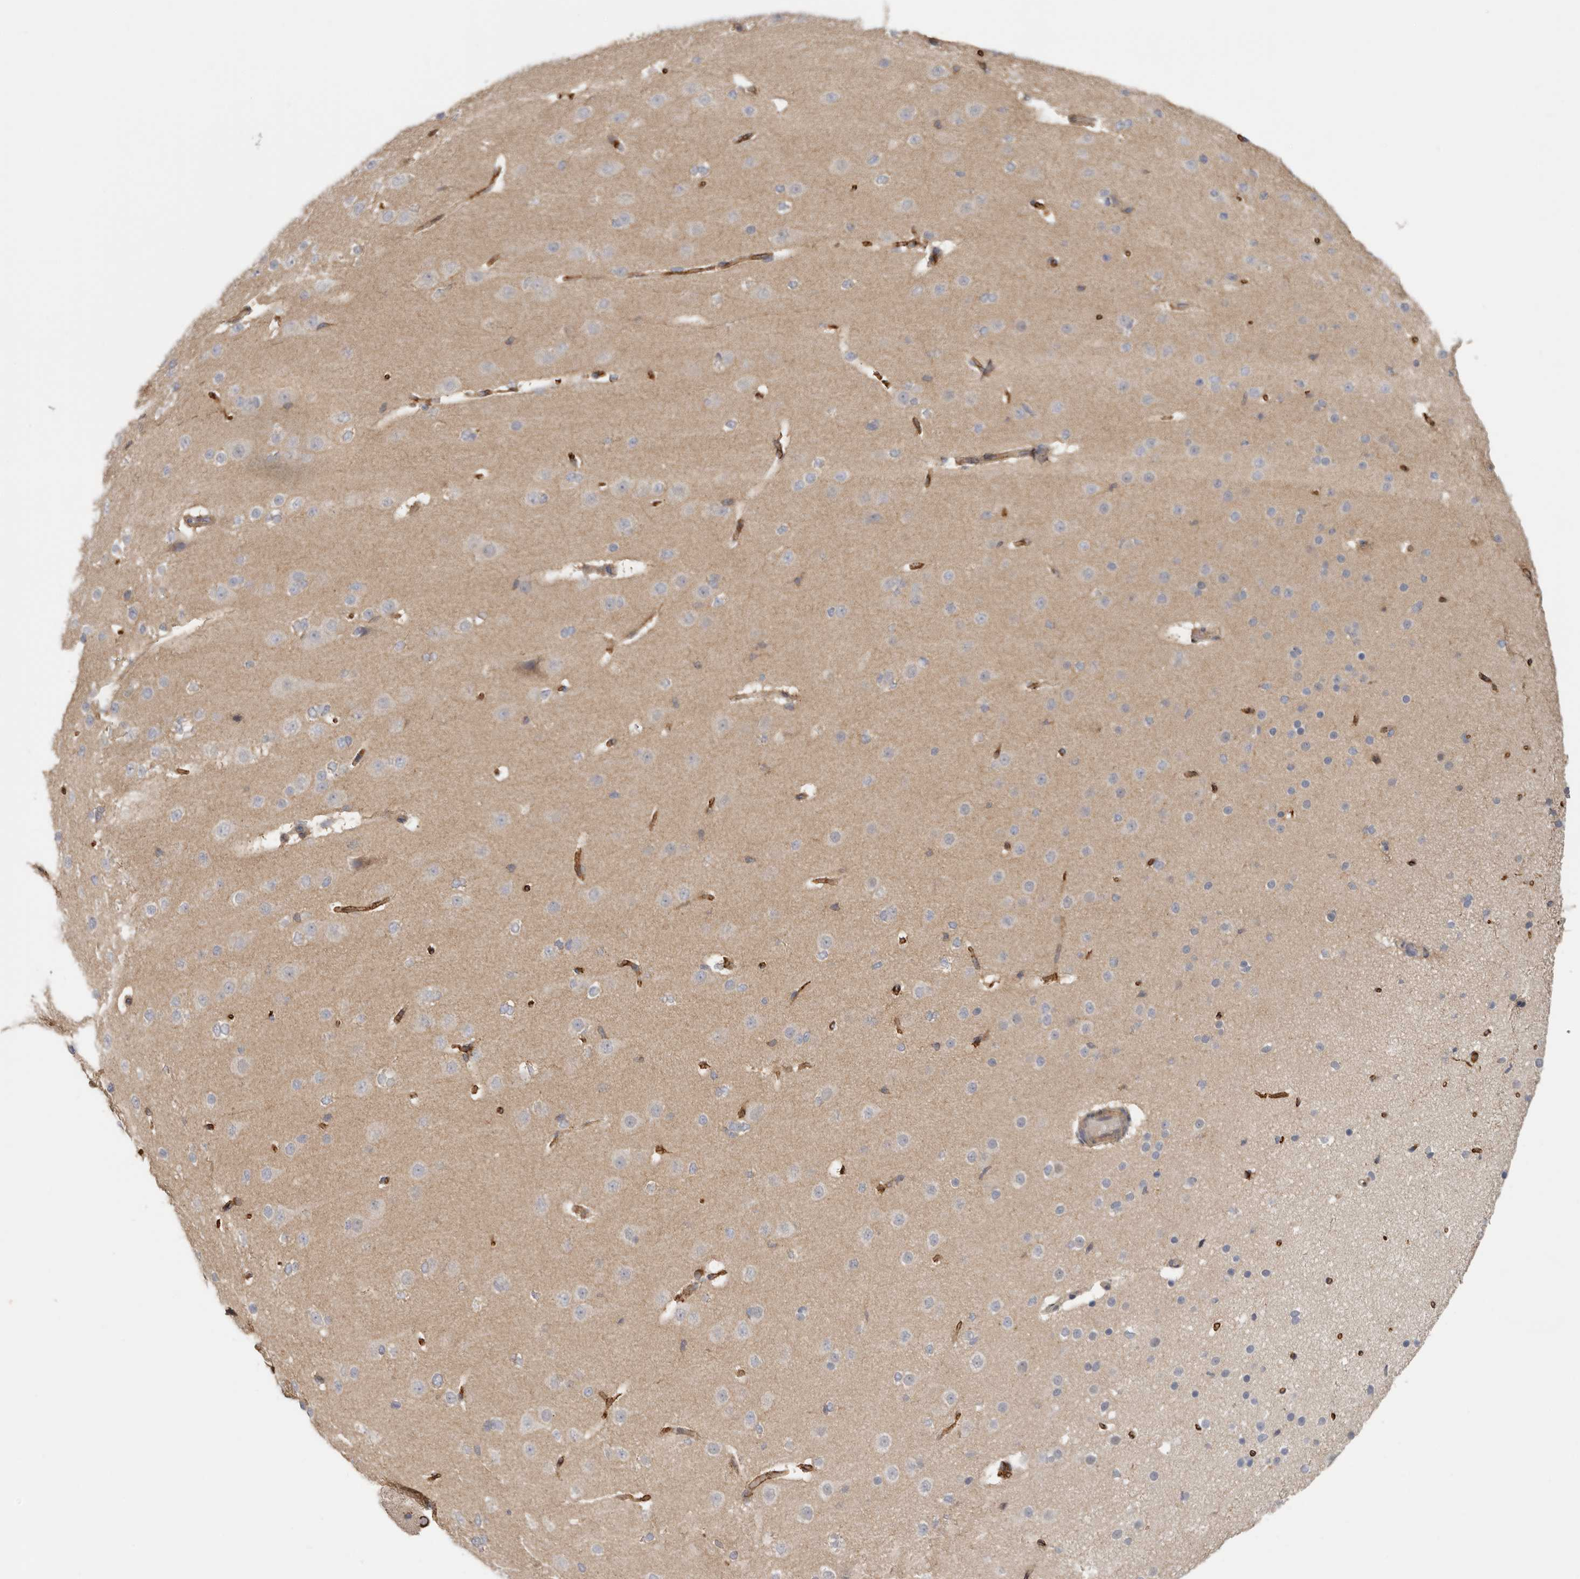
{"staining": {"intensity": "weak", "quantity": "25%-75%", "location": "cytoplasmic/membranous"}, "tissue": "cerebral cortex", "cell_type": "Endothelial cells", "image_type": "normal", "snomed": [{"axis": "morphology", "description": "Normal tissue, NOS"}, {"axis": "morphology", "description": "Developmental malformation"}, {"axis": "topography", "description": "Cerebral cortex"}], "caption": "A low amount of weak cytoplasmic/membranous staining is appreciated in about 25%-75% of endothelial cells in unremarkable cerebral cortex.", "gene": "MSRB2", "patient": {"sex": "female", "age": 30}}